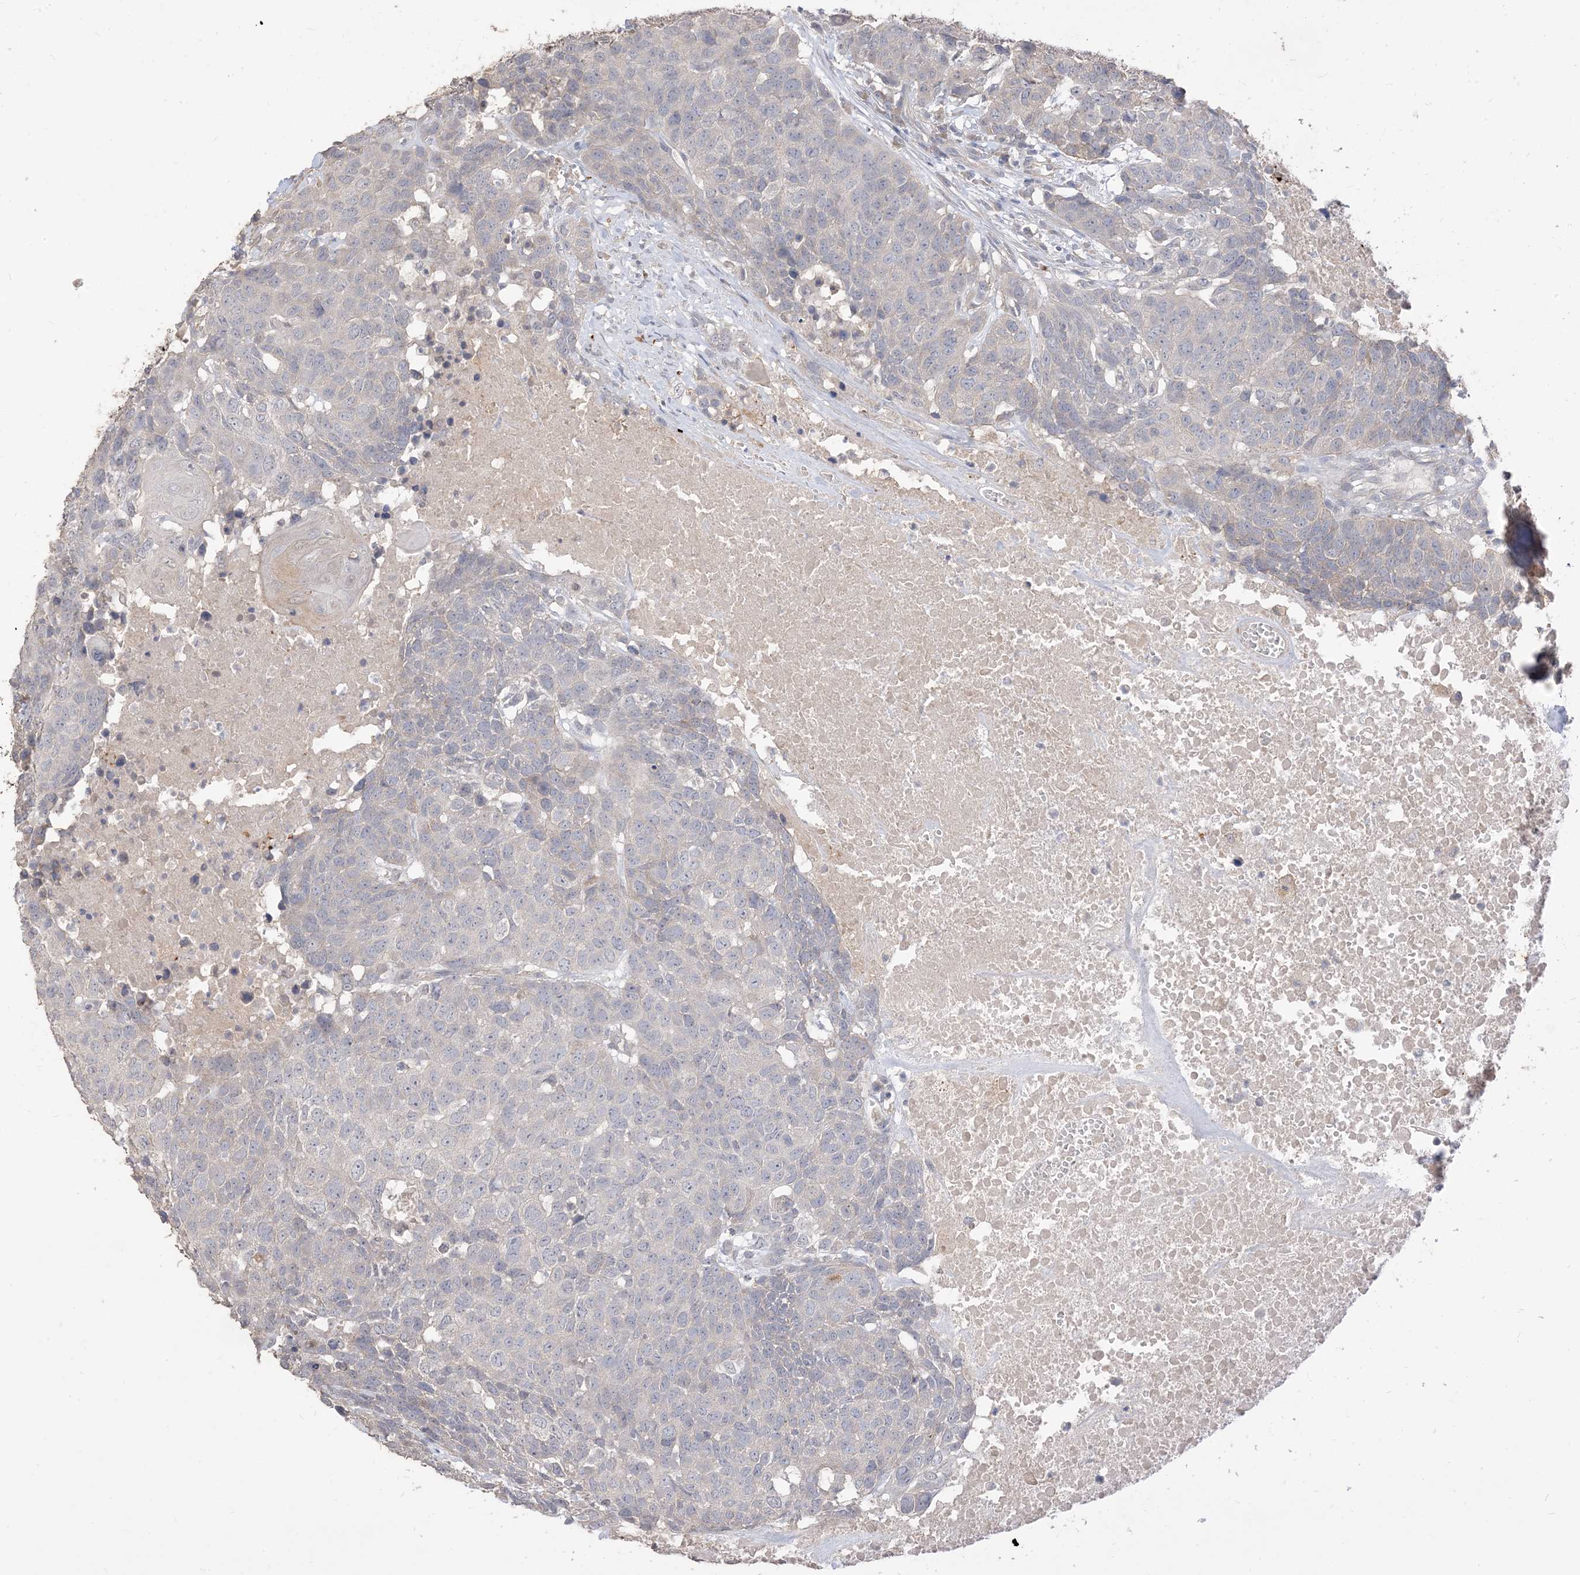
{"staining": {"intensity": "negative", "quantity": "none", "location": "none"}, "tissue": "head and neck cancer", "cell_type": "Tumor cells", "image_type": "cancer", "snomed": [{"axis": "morphology", "description": "Squamous cell carcinoma, NOS"}, {"axis": "topography", "description": "Head-Neck"}], "caption": "IHC histopathology image of neoplastic tissue: head and neck cancer (squamous cell carcinoma) stained with DAB (3,3'-diaminobenzidine) displays no significant protein expression in tumor cells.", "gene": "RNF175", "patient": {"sex": "male", "age": 66}}